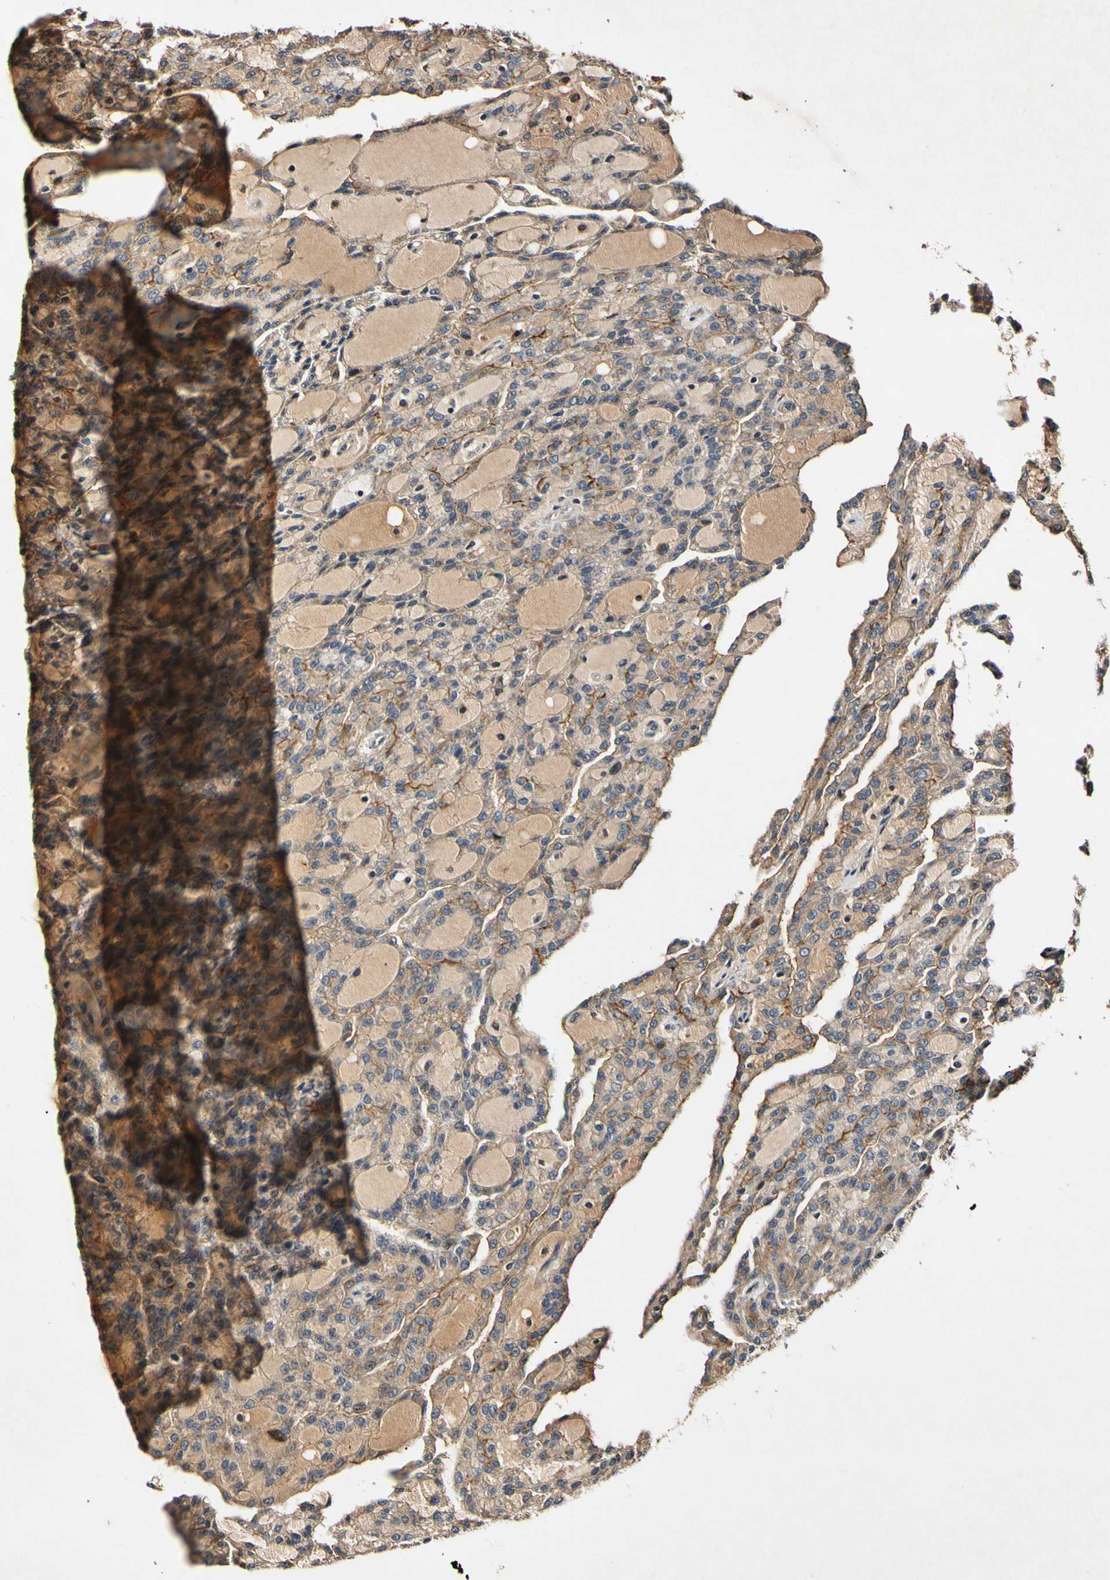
{"staining": {"intensity": "moderate", "quantity": ">75%", "location": "cytoplasmic/membranous"}, "tissue": "renal cancer", "cell_type": "Tumor cells", "image_type": "cancer", "snomed": [{"axis": "morphology", "description": "Adenocarcinoma, NOS"}, {"axis": "topography", "description": "Kidney"}], "caption": "Immunohistochemical staining of human renal cancer (adenocarcinoma) demonstrates medium levels of moderate cytoplasmic/membranous protein positivity in approximately >75% of tumor cells. The staining is performed using DAB brown chromogen to label protein expression. The nuclei are counter-stained blue using hematoxylin.", "gene": "PLAT", "patient": {"sex": "male", "age": 63}}